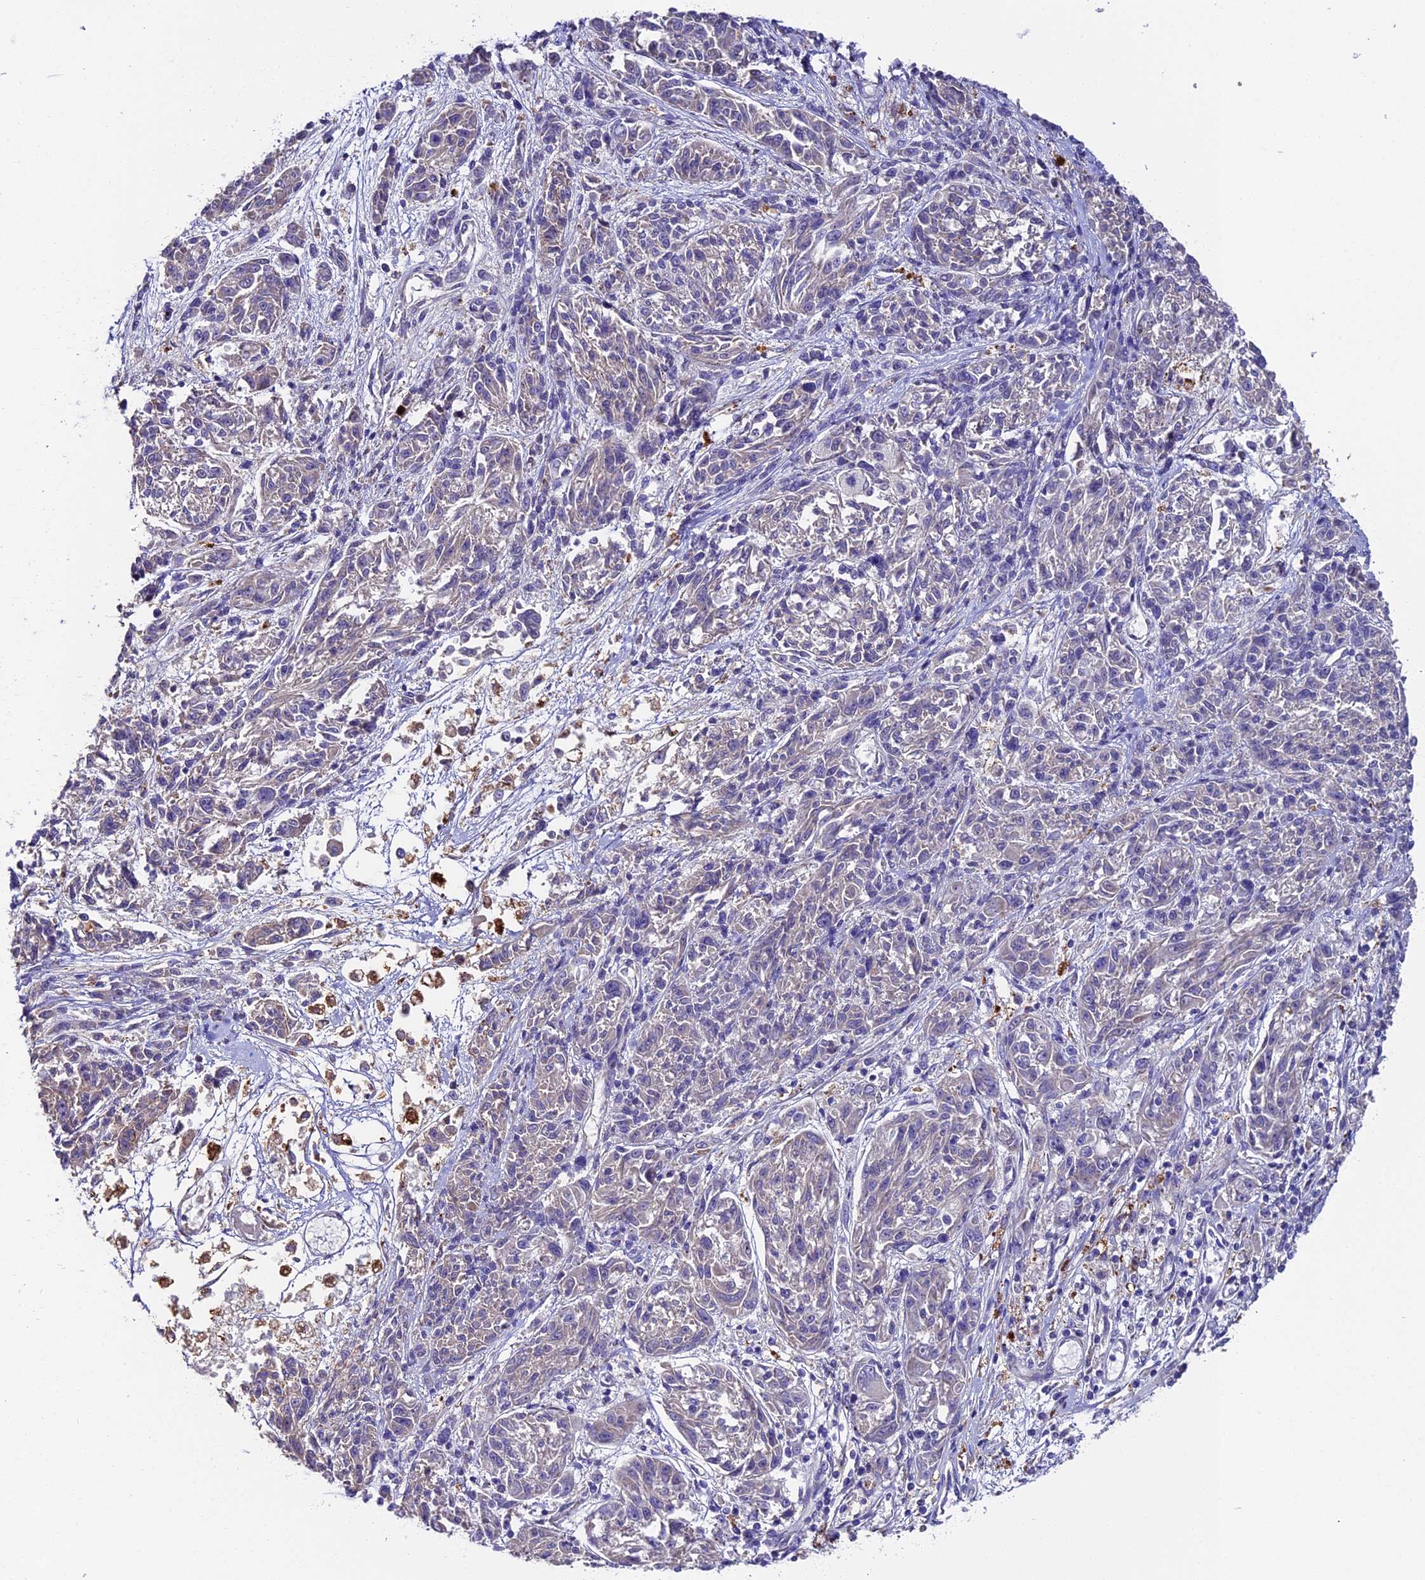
{"staining": {"intensity": "negative", "quantity": "none", "location": "none"}, "tissue": "melanoma", "cell_type": "Tumor cells", "image_type": "cancer", "snomed": [{"axis": "morphology", "description": "Malignant melanoma, NOS"}, {"axis": "topography", "description": "Skin"}], "caption": "This photomicrograph is of malignant melanoma stained with immunohistochemistry (IHC) to label a protein in brown with the nuclei are counter-stained blue. There is no positivity in tumor cells.", "gene": "PIGU", "patient": {"sex": "male", "age": 53}}